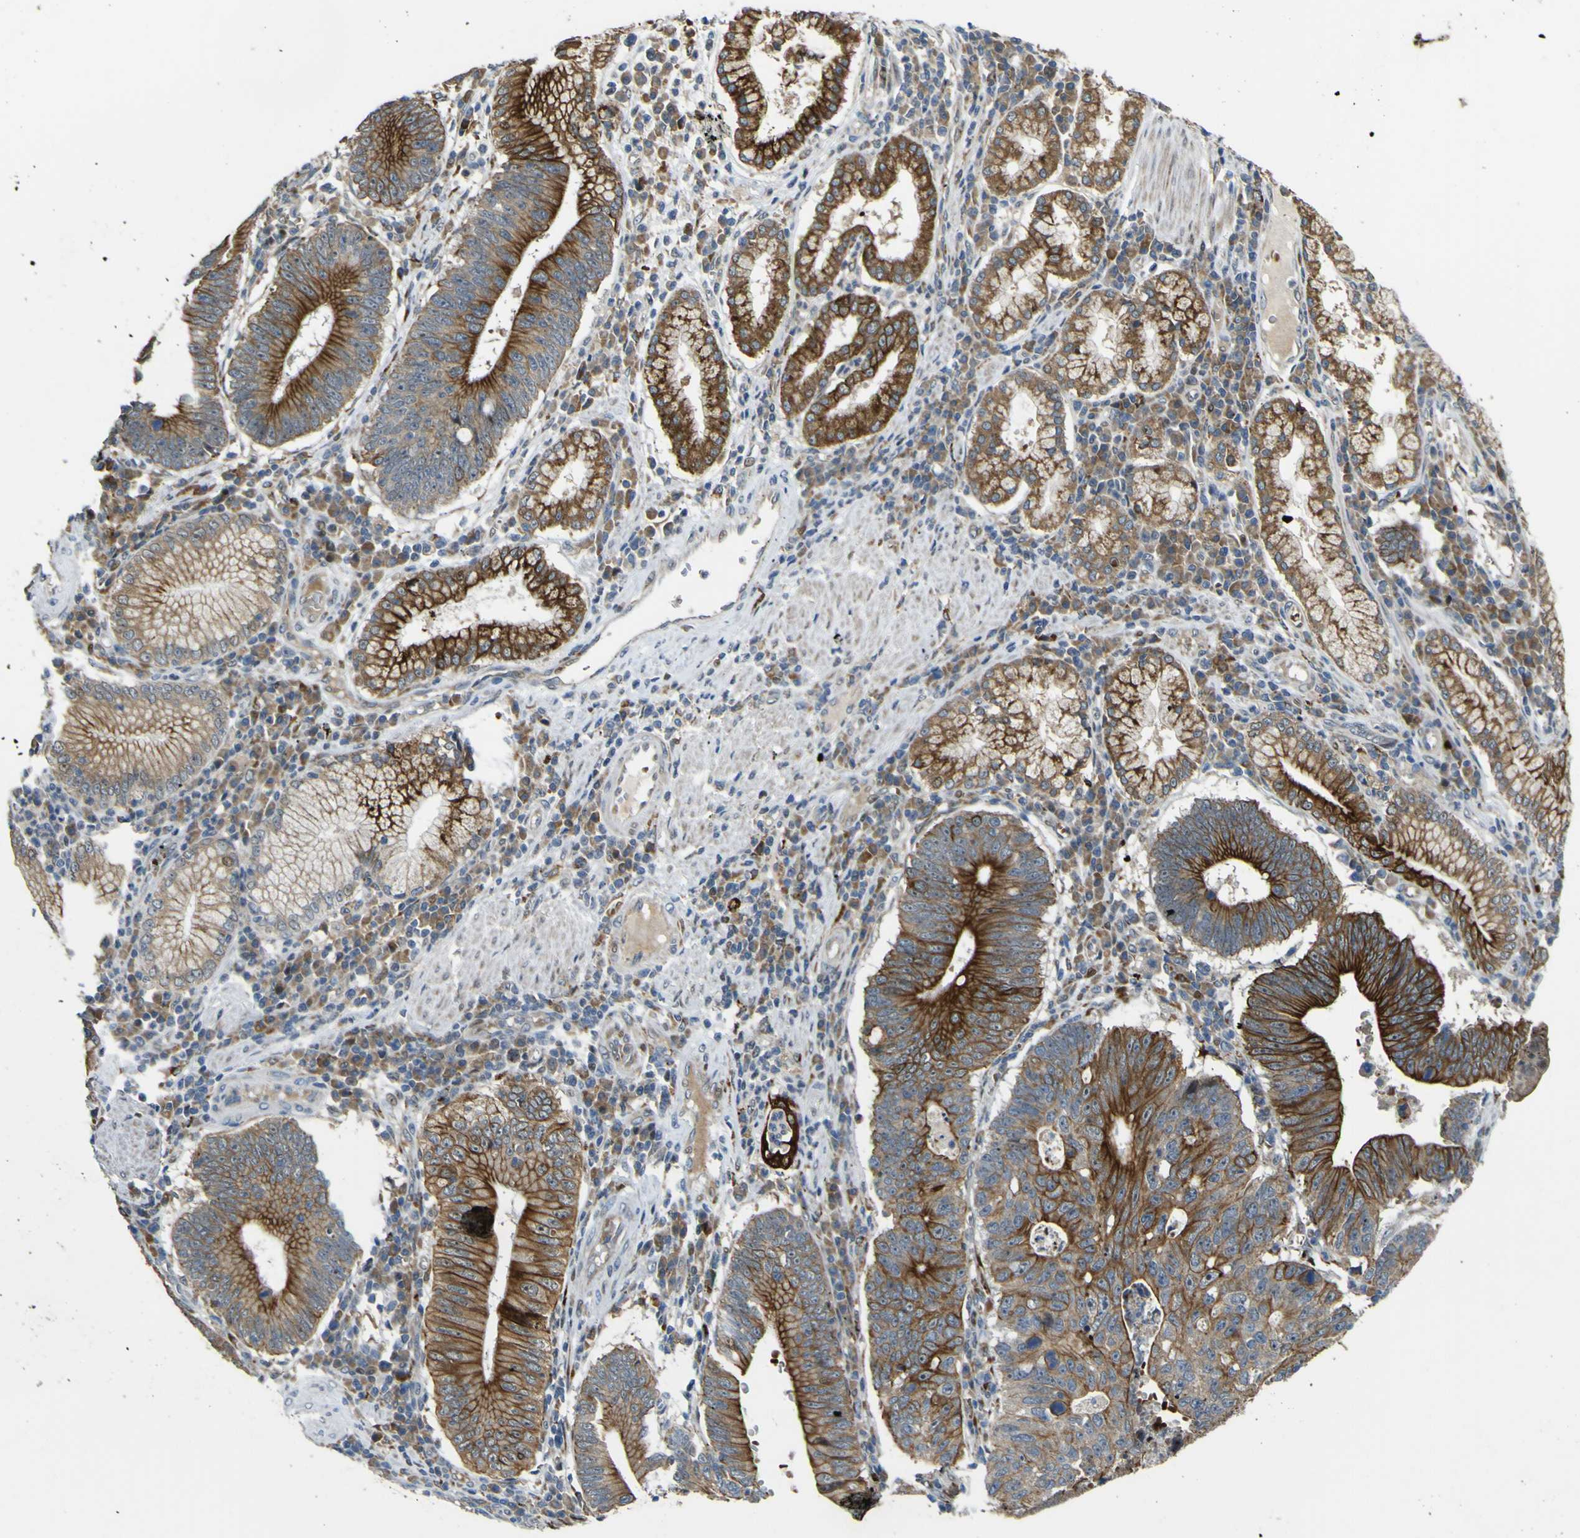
{"staining": {"intensity": "strong", "quantity": ">75%", "location": "cytoplasmic/membranous"}, "tissue": "stomach cancer", "cell_type": "Tumor cells", "image_type": "cancer", "snomed": [{"axis": "morphology", "description": "Adenocarcinoma, NOS"}, {"axis": "topography", "description": "Stomach"}], "caption": "A high-resolution image shows immunohistochemistry staining of stomach cancer, which demonstrates strong cytoplasmic/membranous positivity in approximately >75% of tumor cells.", "gene": "LBHD1", "patient": {"sex": "male", "age": 59}}